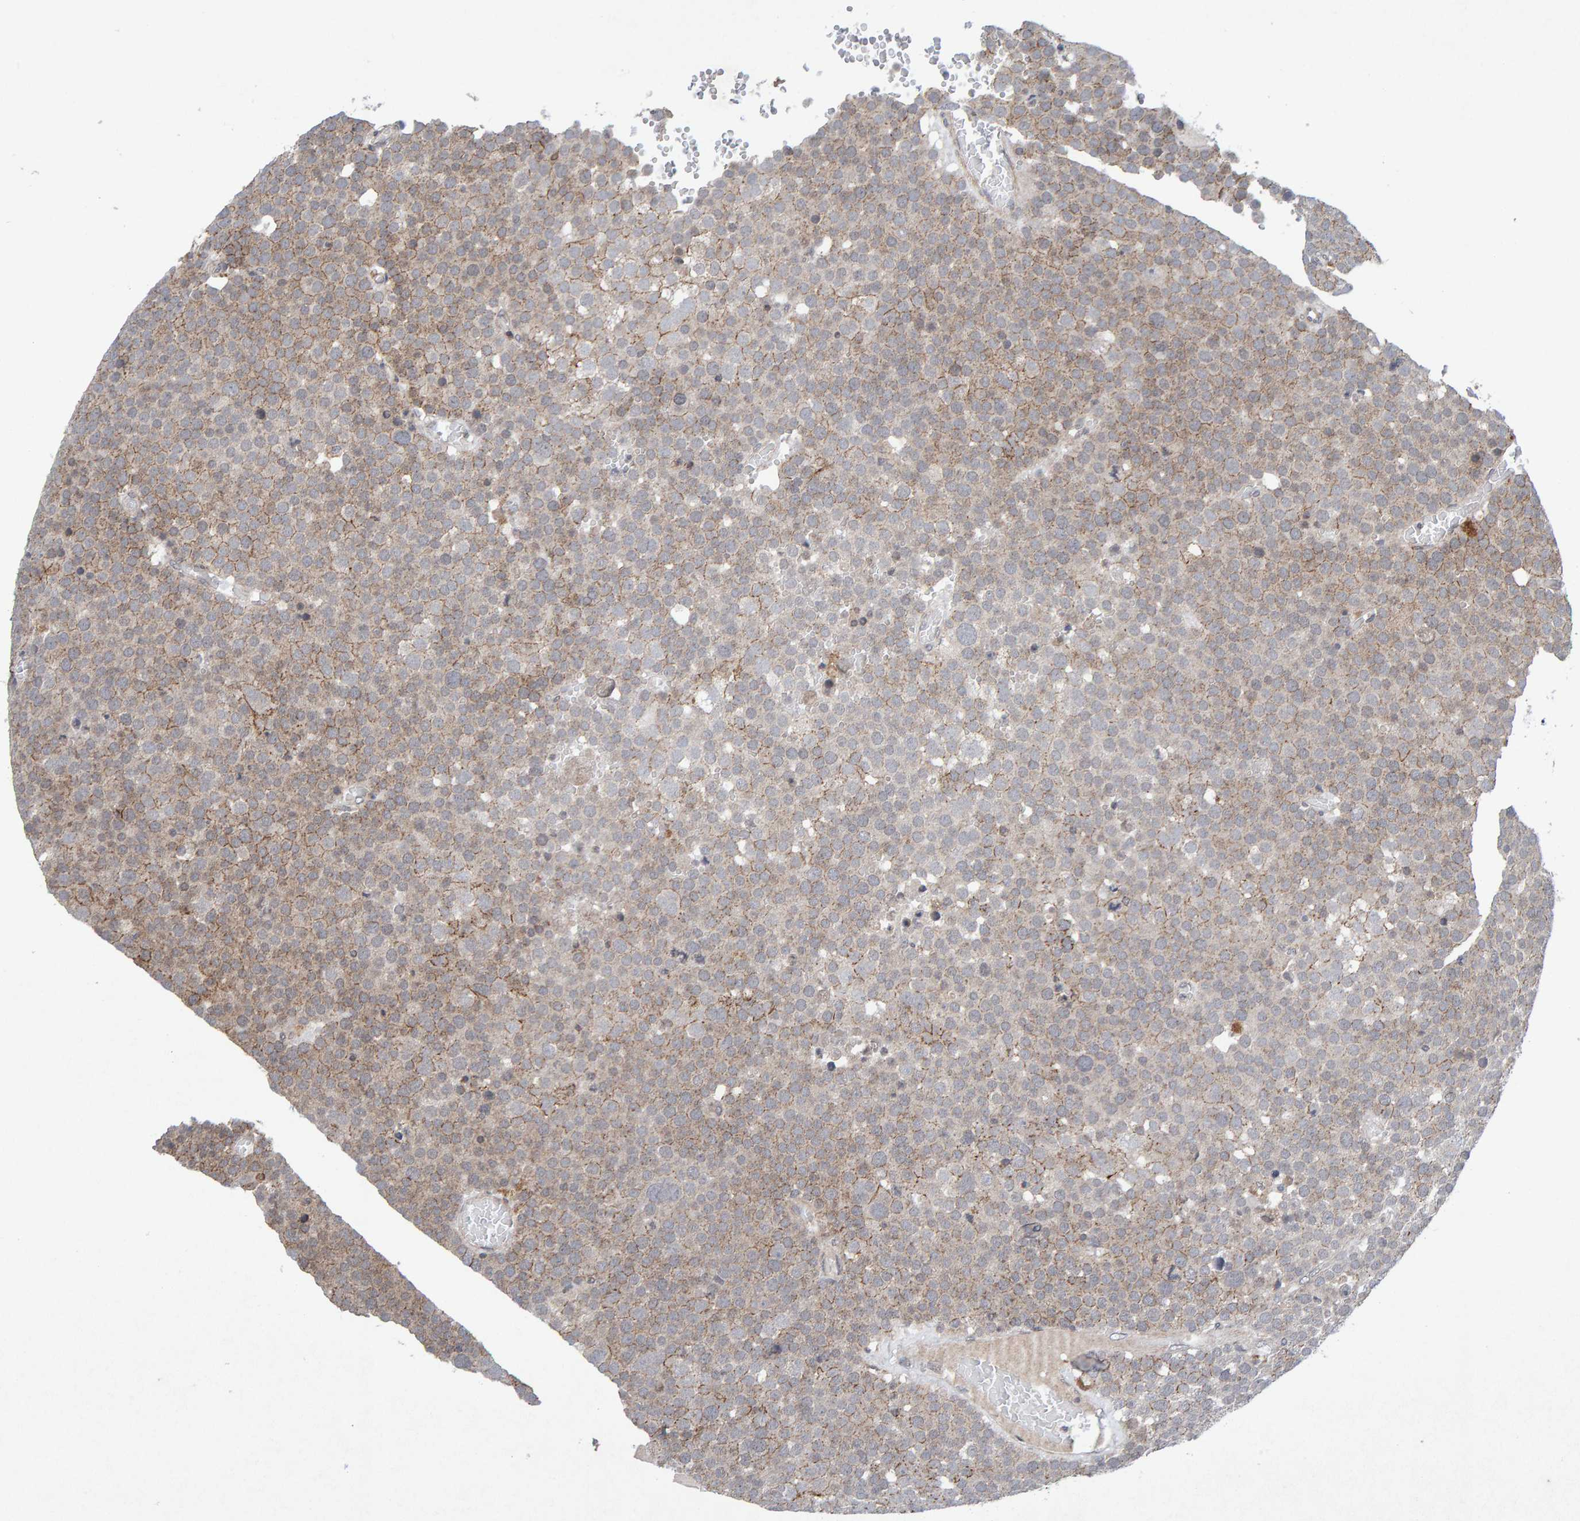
{"staining": {"intensity": "weak", "quantity": "25%-75%", "location": "cytoplasmic/membranous"}, "tissue": "testis cancer", "cell_type": "Tumor cells", "image_type": "cancer", "snomed": [{"axis": "morphology", "description": "Seminoma, NOS"}, {"axis": "topography", "description": "Testis"}], "caption": "Testis cancer stained for a protein exhibits weak cytoplasmic/membranous positivity in tumor cells.", "gene": "CDH2", "patient": {"sex": "male", "age": 71}}